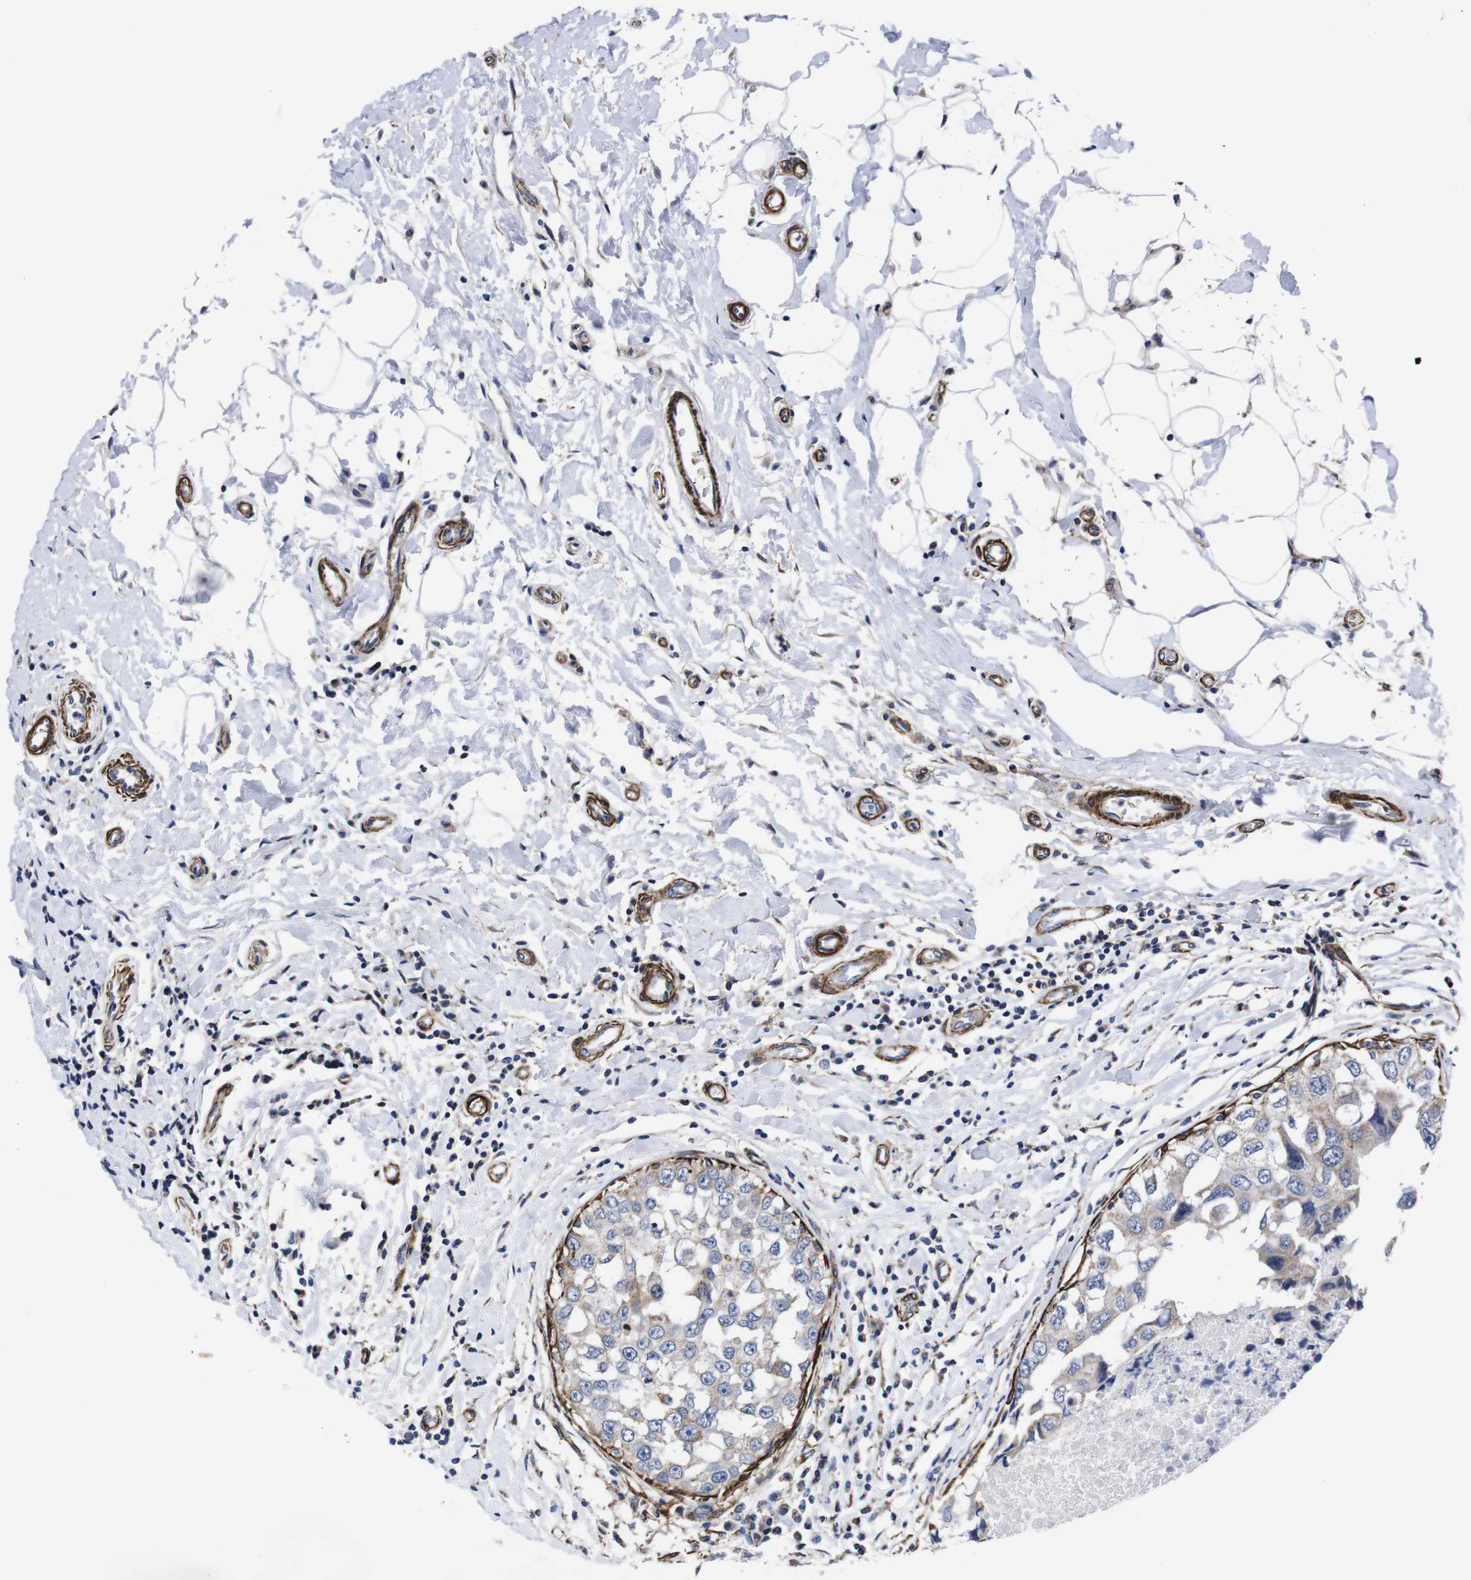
{"staining": {"intensity": "weak", "quantity": "25%-75%", "location": "cytoplasmic/membranous"}, "tissue": "breast cancer", "cell_type": "Tumor cells", "image_type": "cancer", "snomed": [{"axis": "morphology", "description": "Duct carcinoma"}, {"axis": "topography", "description": "Breast"}], "caption": "Immunohistochemical staining of human invasive ductal carcinoma (breast) shows weak cytoplasmic/membranous protein staining in about 25%-75% of tumor cells.", "gene": "WNT10A", "patient": {"sex": "female", "age": 27}}